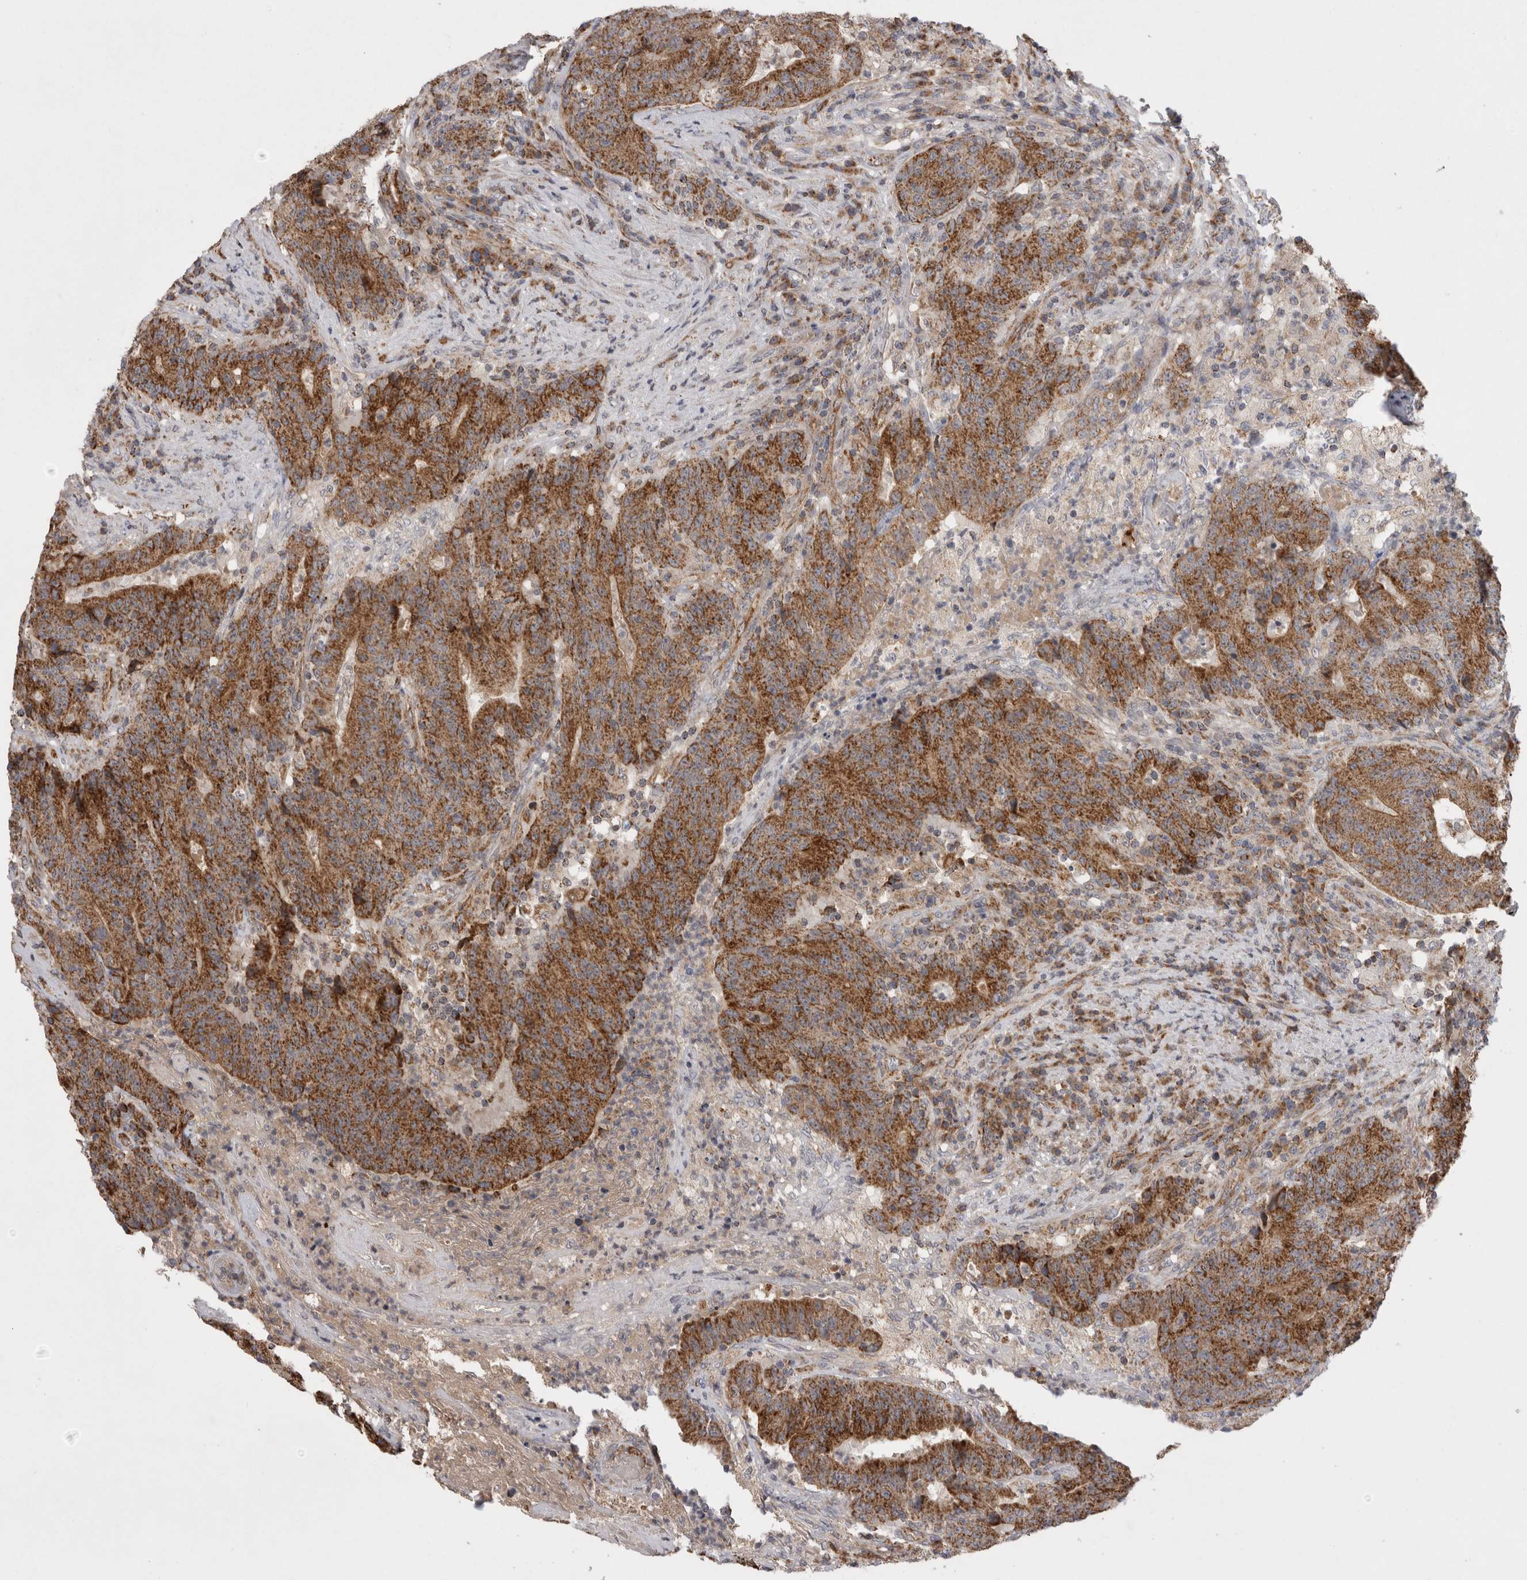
{"staining": {"intensity": "strong", "quantity": ">75%", "location": "cytoplasmic/membranous"}, "tissue": "colorectal cancer", "cell_type": "Tumor cells", "image_type": "cancer", "snomed": [{"axis": "morphology", "description": "Normal tissue, NOS"}, {"axis": "morphology", "description": "Adenocarcinoma, NOS"}, {"axis": "topography", "description": "Colon"}], "caption": "Immunohistochemical staining of human colorectal cancer (adenocarcinoma) shows high levels of strong cytoplasmic/membranous protein expression in about >75% of tumor cells.", "gene": "DARS2", "patient": {"sex": "female", "age": 75}}